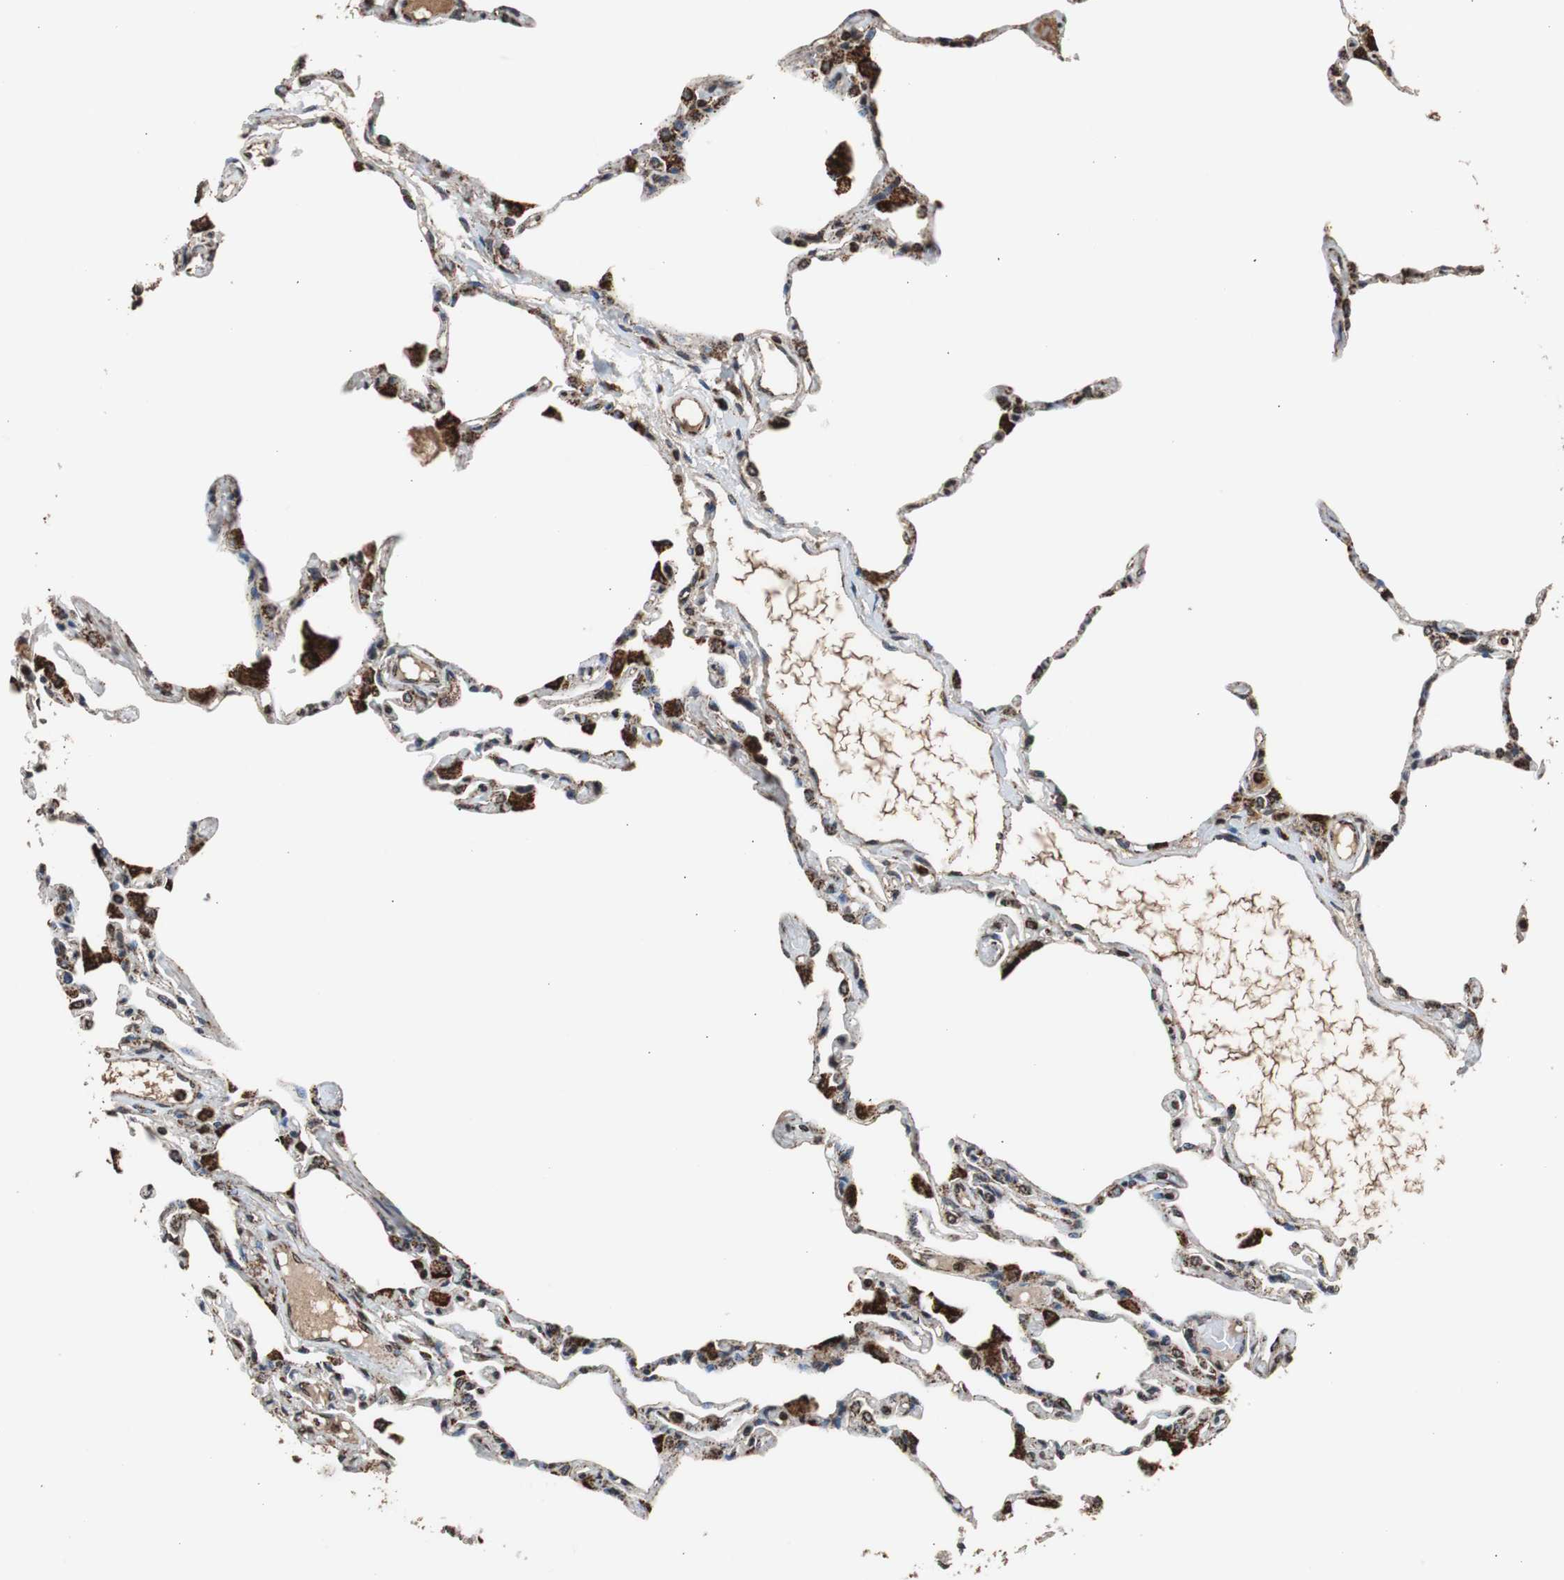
{"staining": {"intensity": "strong", "quantity": ">75%", "location": "cytoplasmic/membranous"}, "tissue": "lung", "cell_type": "Alveolar cells", "image_type": "normal", "snomed": [{"axis": "morphology", "description": "Normal tissue, NOS"}, {"axis": "topography", "description": "Lung"}], "caption": "Benign lung displays strong cytoplasmic/membranous staining in about >75% of alveolar cells, visualized by immunohistochemistry.", "gene": "HSPA9", "patient": {"sex": "female", "age": 49}}